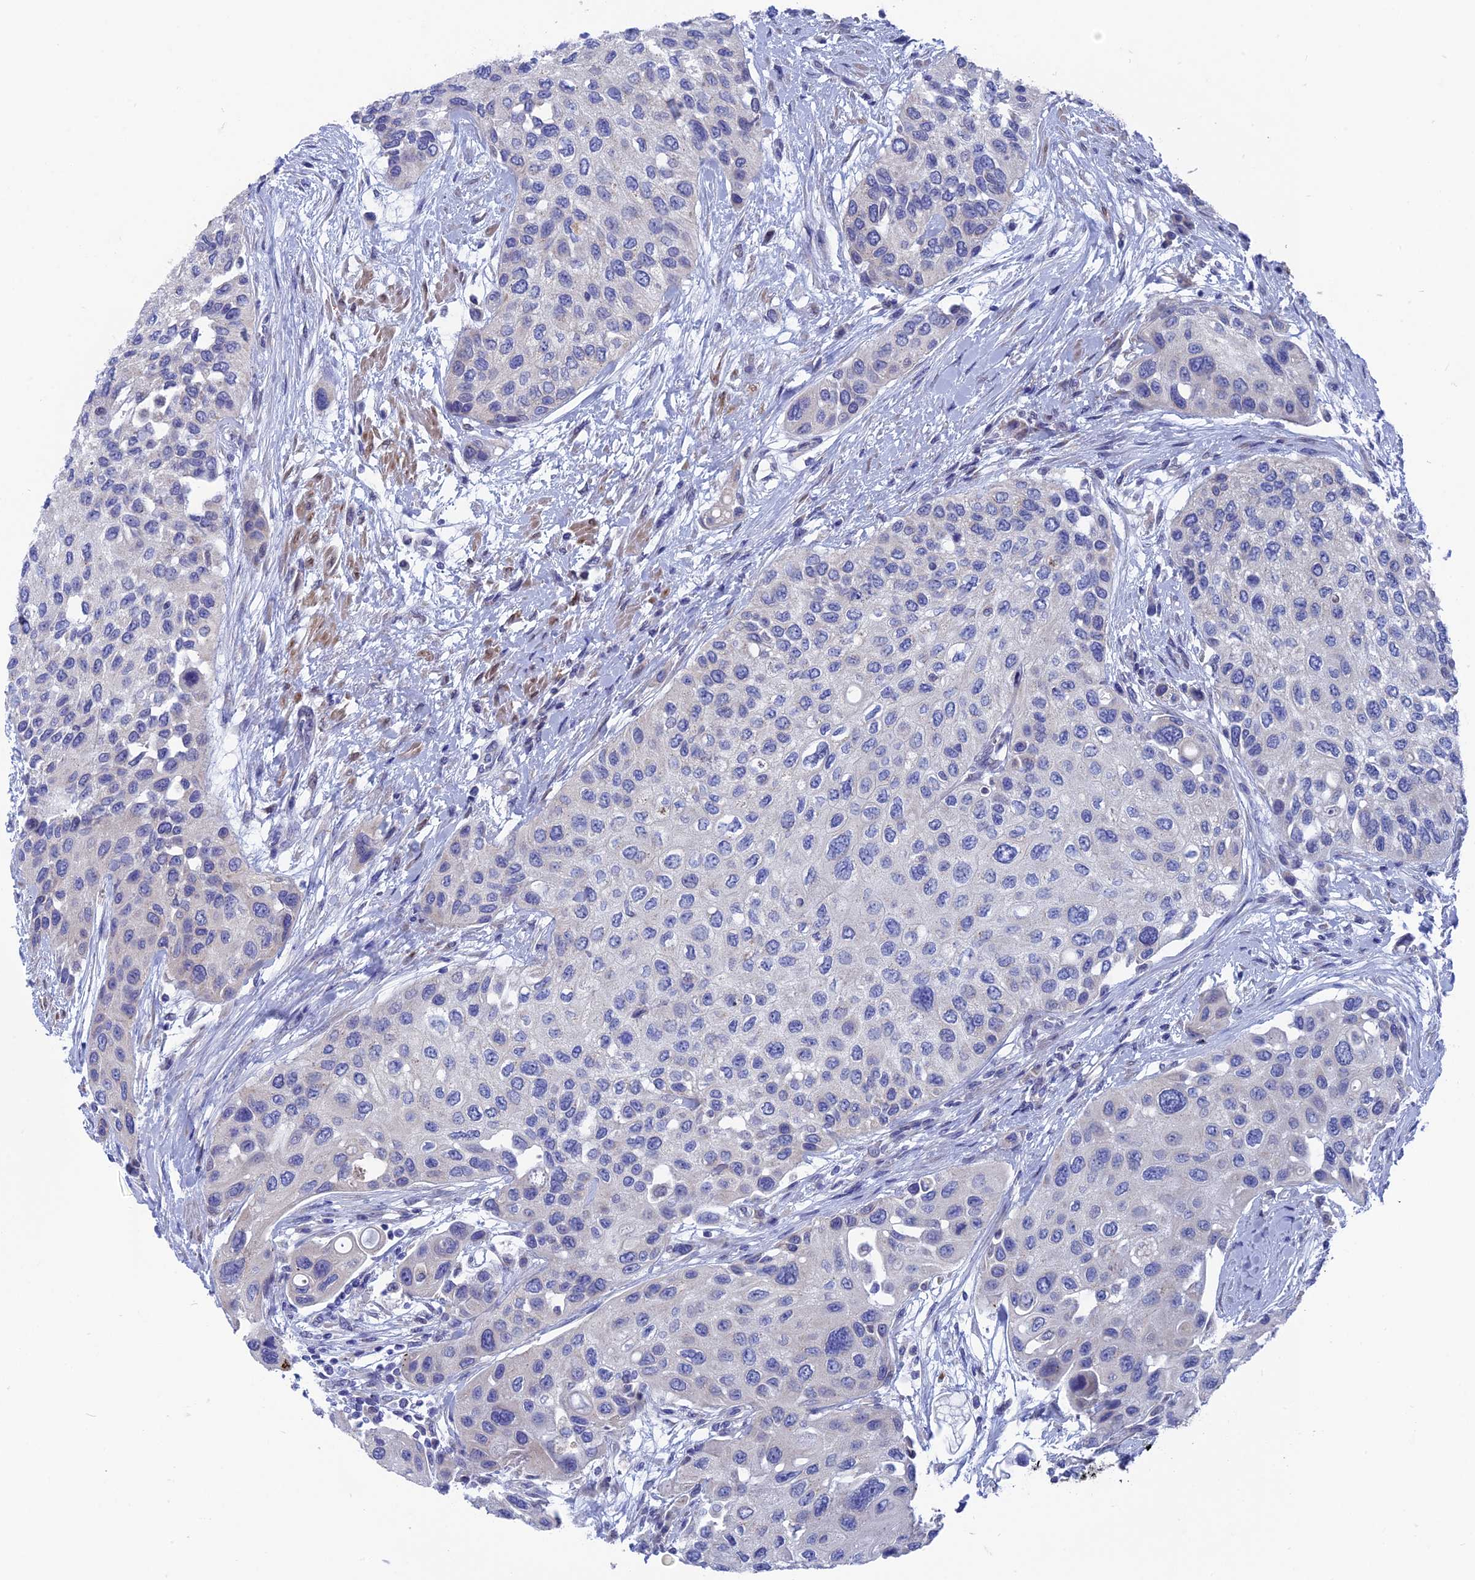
{"staining": {"intensity": "negative", "quantity": "none", "location": "none"}, "tissue": "urothelial cancer", "cell_type": "Tumor cells", "image_type": "cancer", "snomed": [{"axis": "morphology", "description": "Normal tissue, NOS"}, {"axis": "morphology", "description": "Urothelial carcinoma, High grade"}, {"axis": "topography", "description": "Vascular tissue"}, {"axis": "topography", "description": "Urinary bladder"}], "caption": "Protein analysis of urothelial cancer displays no significant positivity in tumor cells.", "gene": "AK4", "patient": {"sex": "female", "age": 56}}